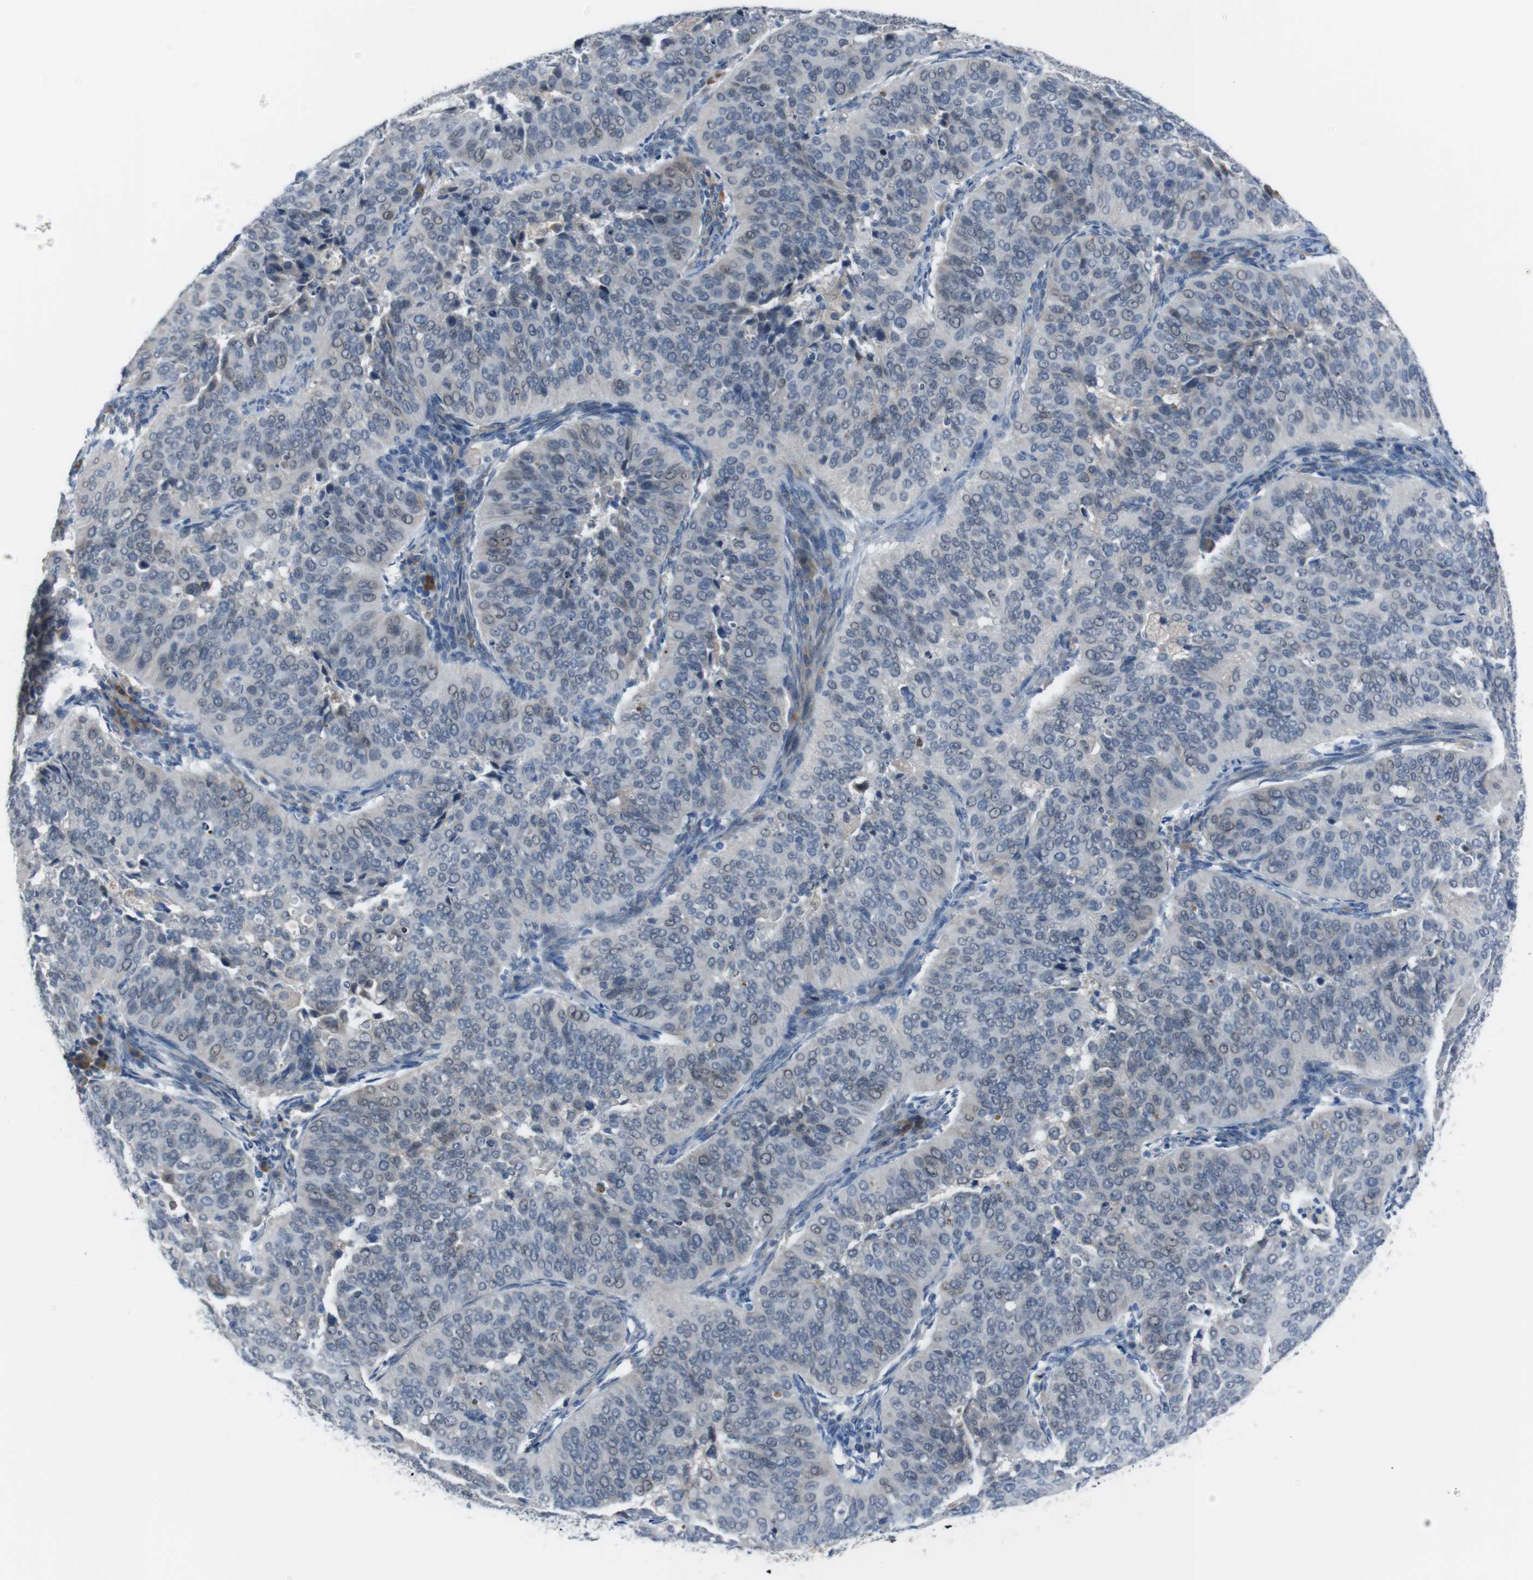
{"staining": {"intensity": "weak", "quantity": "<25%", "location": "nuclear"}, "tissue": "cervical cancer", "cell_type": "Tumor cells", "image_type": "cancer", "snomed": [{"axis": "morphology", "description": "Normal tissue, NOS"}, {"axis": "morphology", "description": "Squamous cell carcinoma, NOS"}, {"axis": "topography", "description": "Cervix"}], "caption": "Immunohistochemistry (IHC) of human squamous cell carcinoma (cervical) reveals no expression in tumor cells.", "gene": "CDH22", "patient": {"sex": "female", "age": 39}}